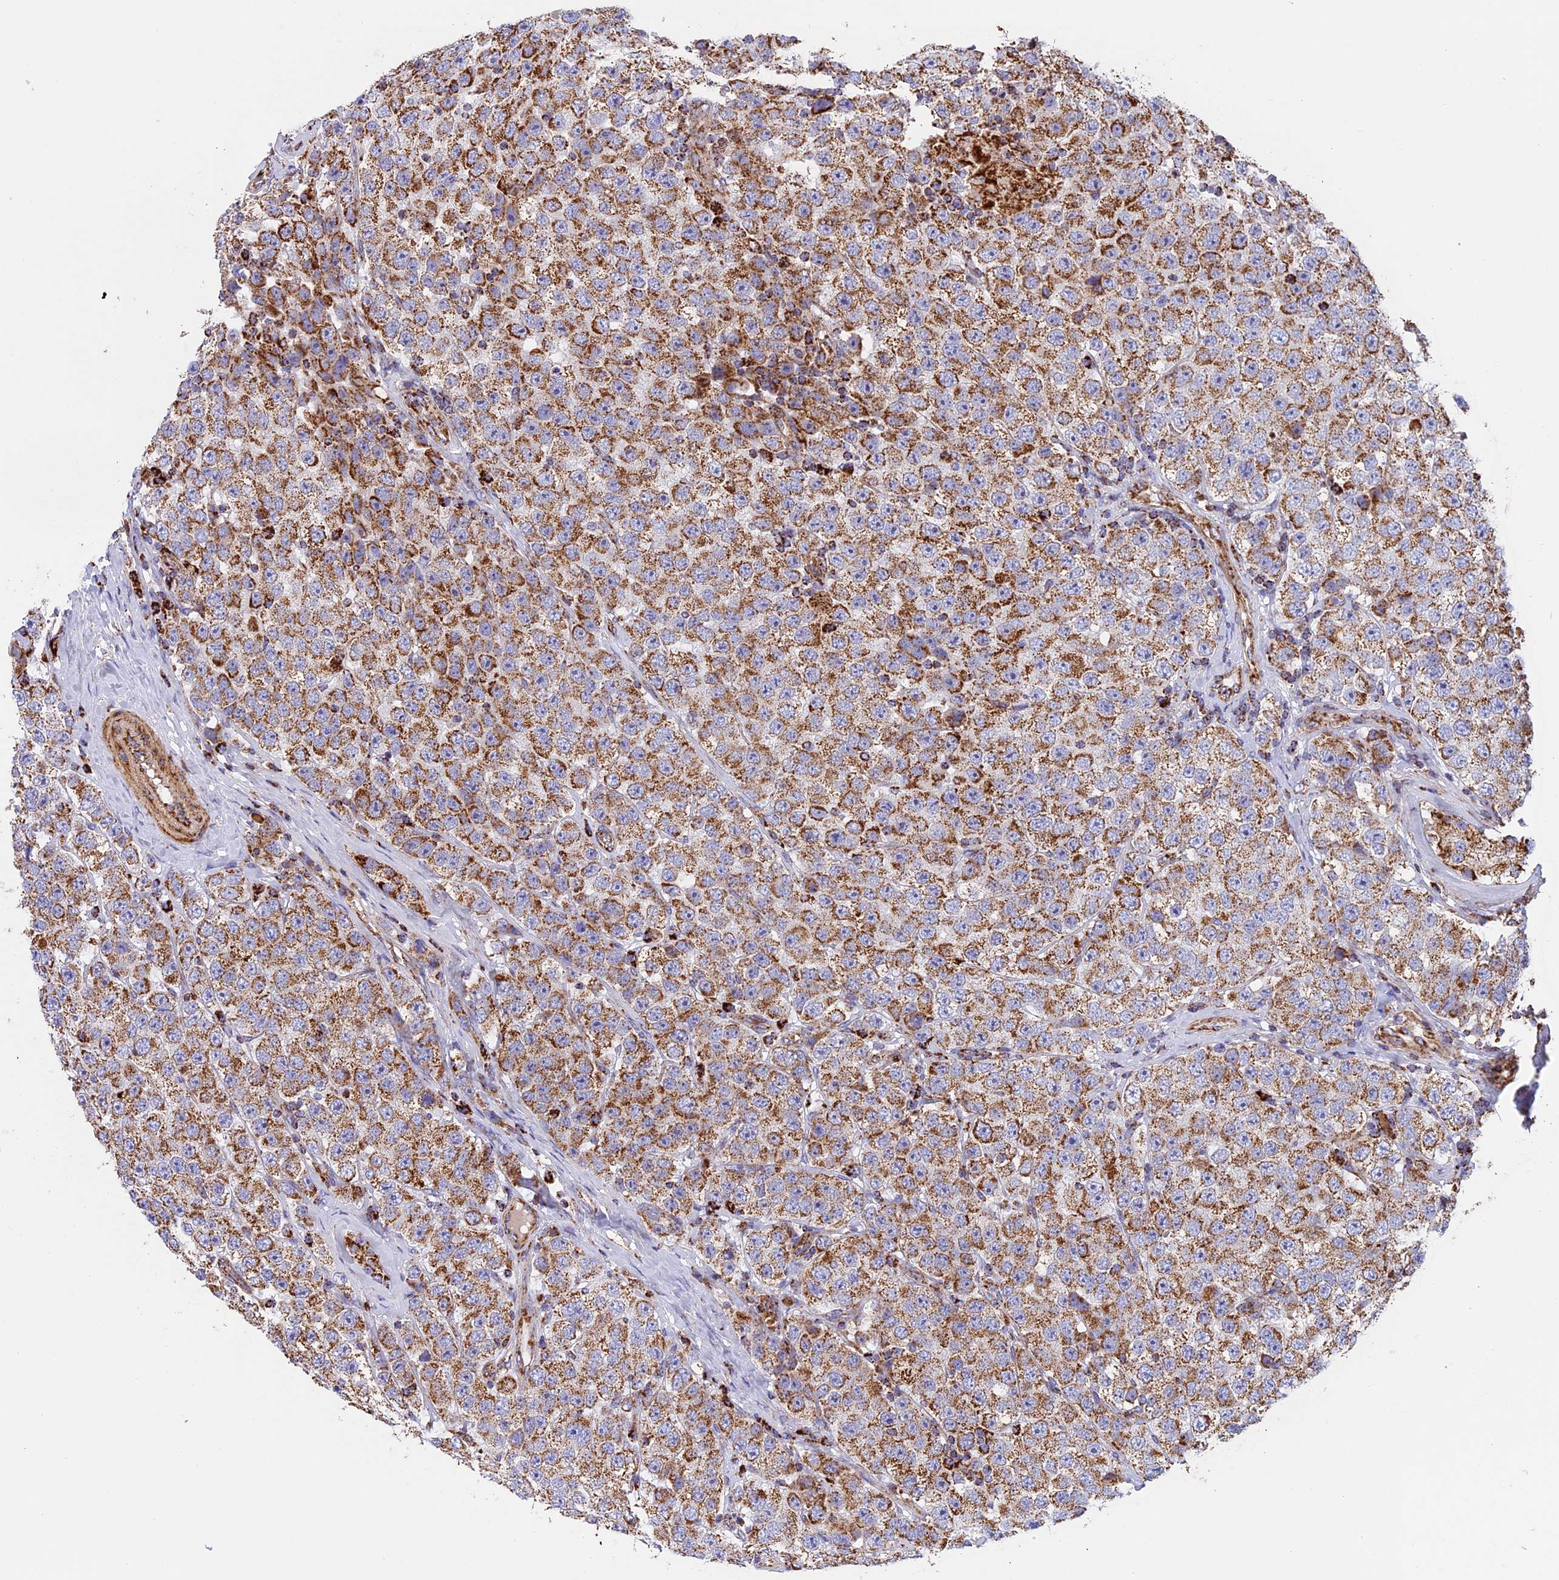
{"staining": {"intensity": "moderate", "quantity": ">75%", "location": "cytoplasmic/membranous"}, "tissue": "testis cancer", "cell_type": "Tumor cells", "image_type": "cancer", "snomed": [{"axis": "morphology", "description": "Seminoma, NOS"}, {"axis": "topography", "description": "Testis"}], "caption": "Tumor cells show moderate cytoplasmic/membranous positivity in about >75% of cells in testis cancer (seminoma). (brown staining indicates protein expression, while blue staining denotes nuclei).", "gene": "UQCRB", "patient": {"sex": "male", "age": 28}}